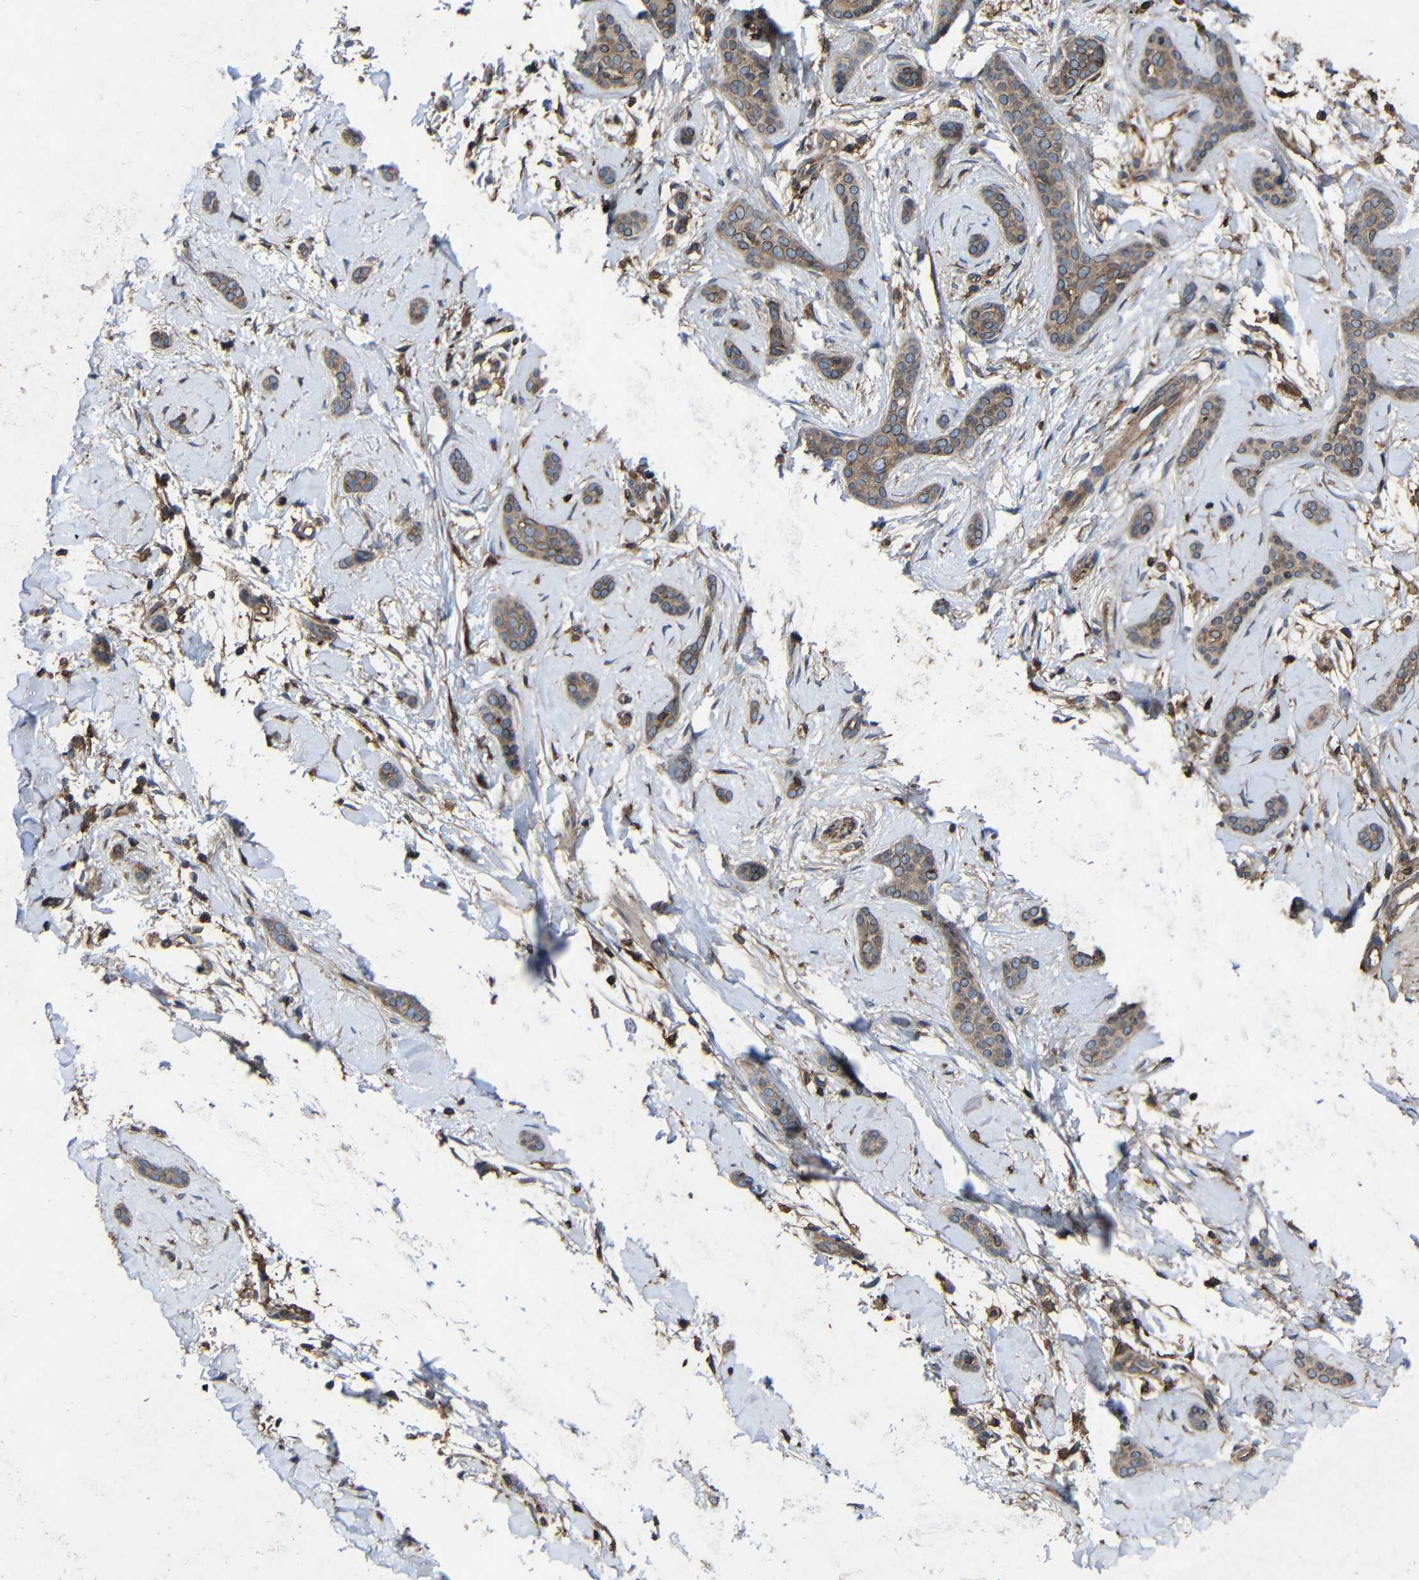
{"staining": {"intensity": "moderate", "quantity": ">75%", "location": "cytoplasmic/membranous"}, "tissue": "skin cancer", "cell_type": "Tumor cells", "image_type": "cancer", "snomed": [{"axis": "morphology", "description": "Basal cell carcinoma"}, {"axis": "morphology", "description": "Adnexal tumor, benign"}, {"axis": "topography", "description": "Skin"}], "caption": "An IHC histopathology image of neoplastic tissue is shown. Protein staining in brown shows moderate cytoplasmic/membranous positivity in skin cancer within tumor cells.", "gene": "TREM2", "patient": {"sex": "female", "age": 42}}